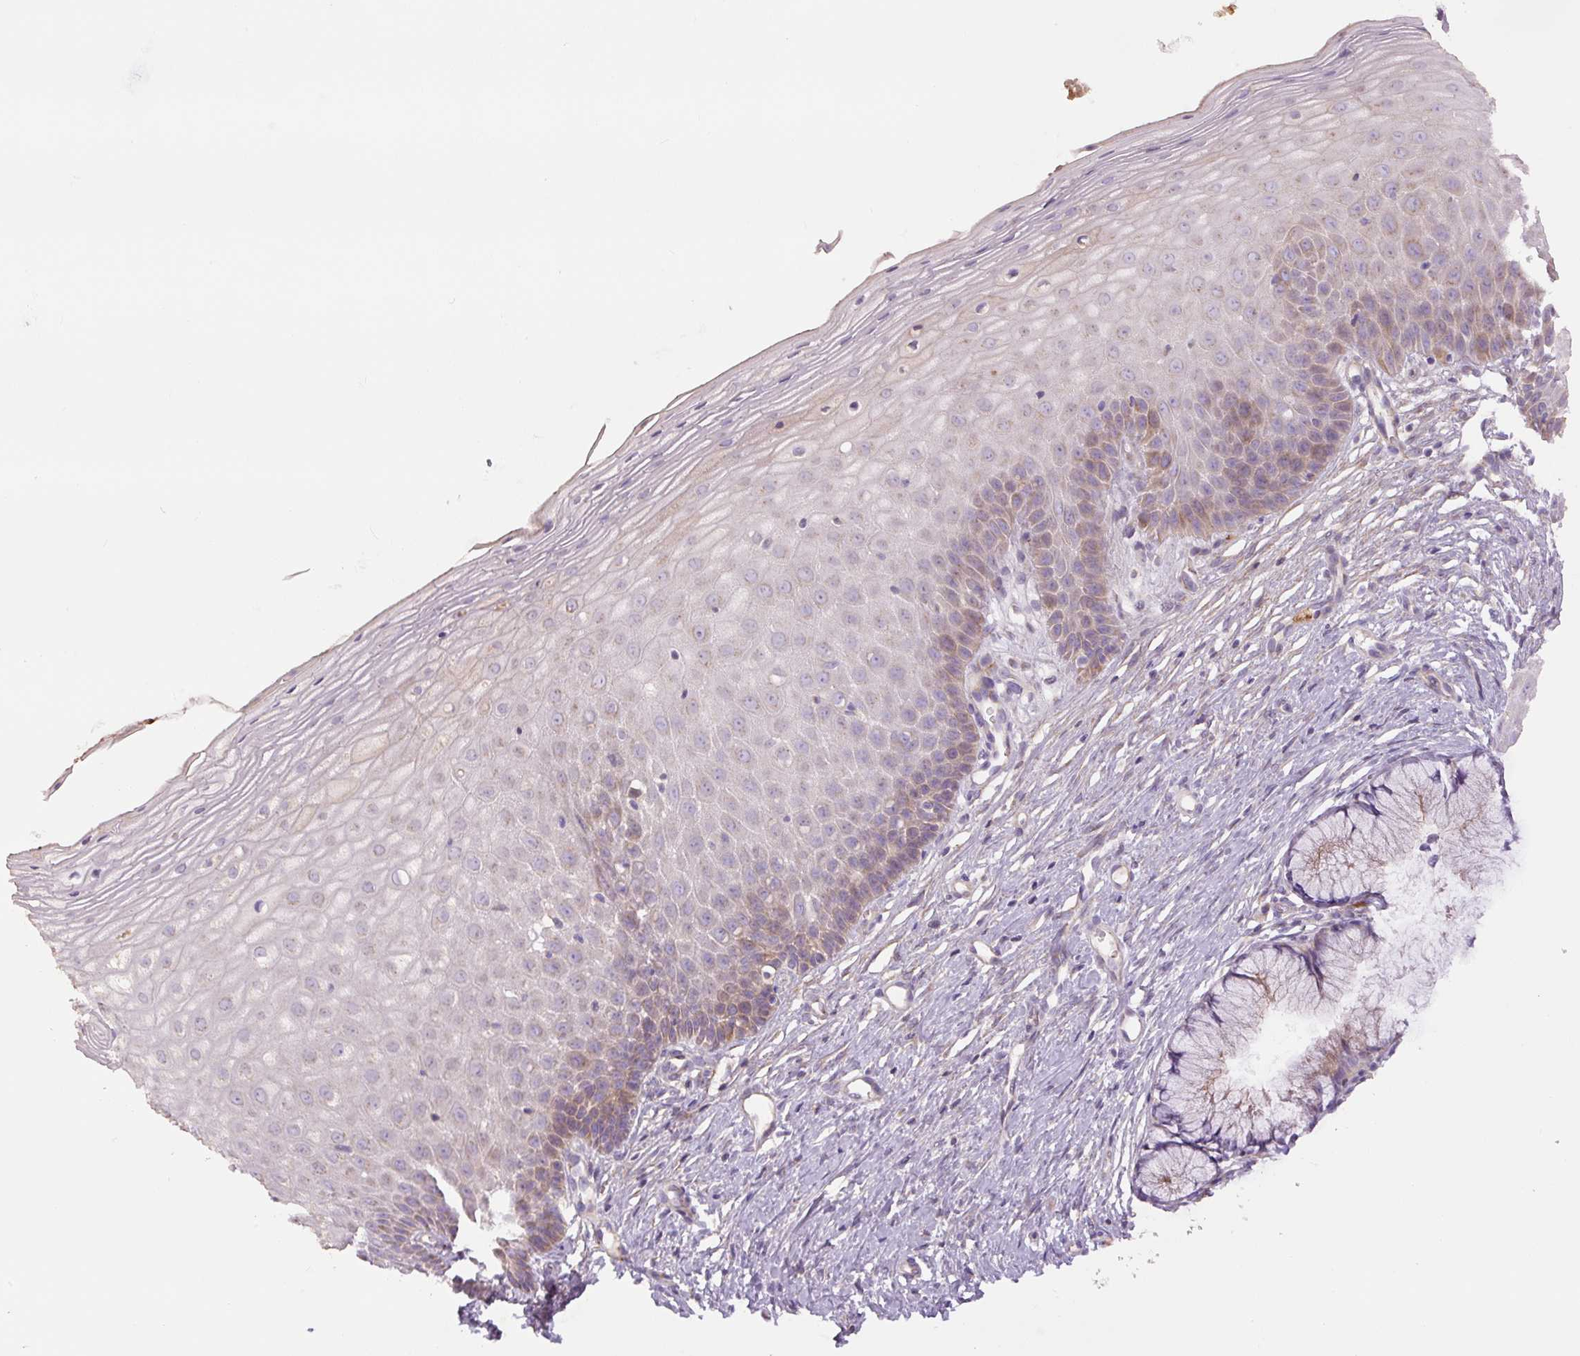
{"staining": {"intensity": "moderate", "quantity": "25%-75%", "location": "cytoplasmic/membranous"}, "tissue": "cervix", "cell_type": "Glandular cells", "image_type": "normal", "snomed": [{"axis": "morphology", "description": "Normal tissue, NOS"}, {"axis": "topography", "description": "Cervix"}], "caption": "Immunohistochemistry (DAB) staining of benign cervix shows moderate cytoplasmic/membranous protein expression in approximately 25%-75% of glandular cells.", "gene": "CCNI2", "patient": {"sex": "female", "age": 36}}